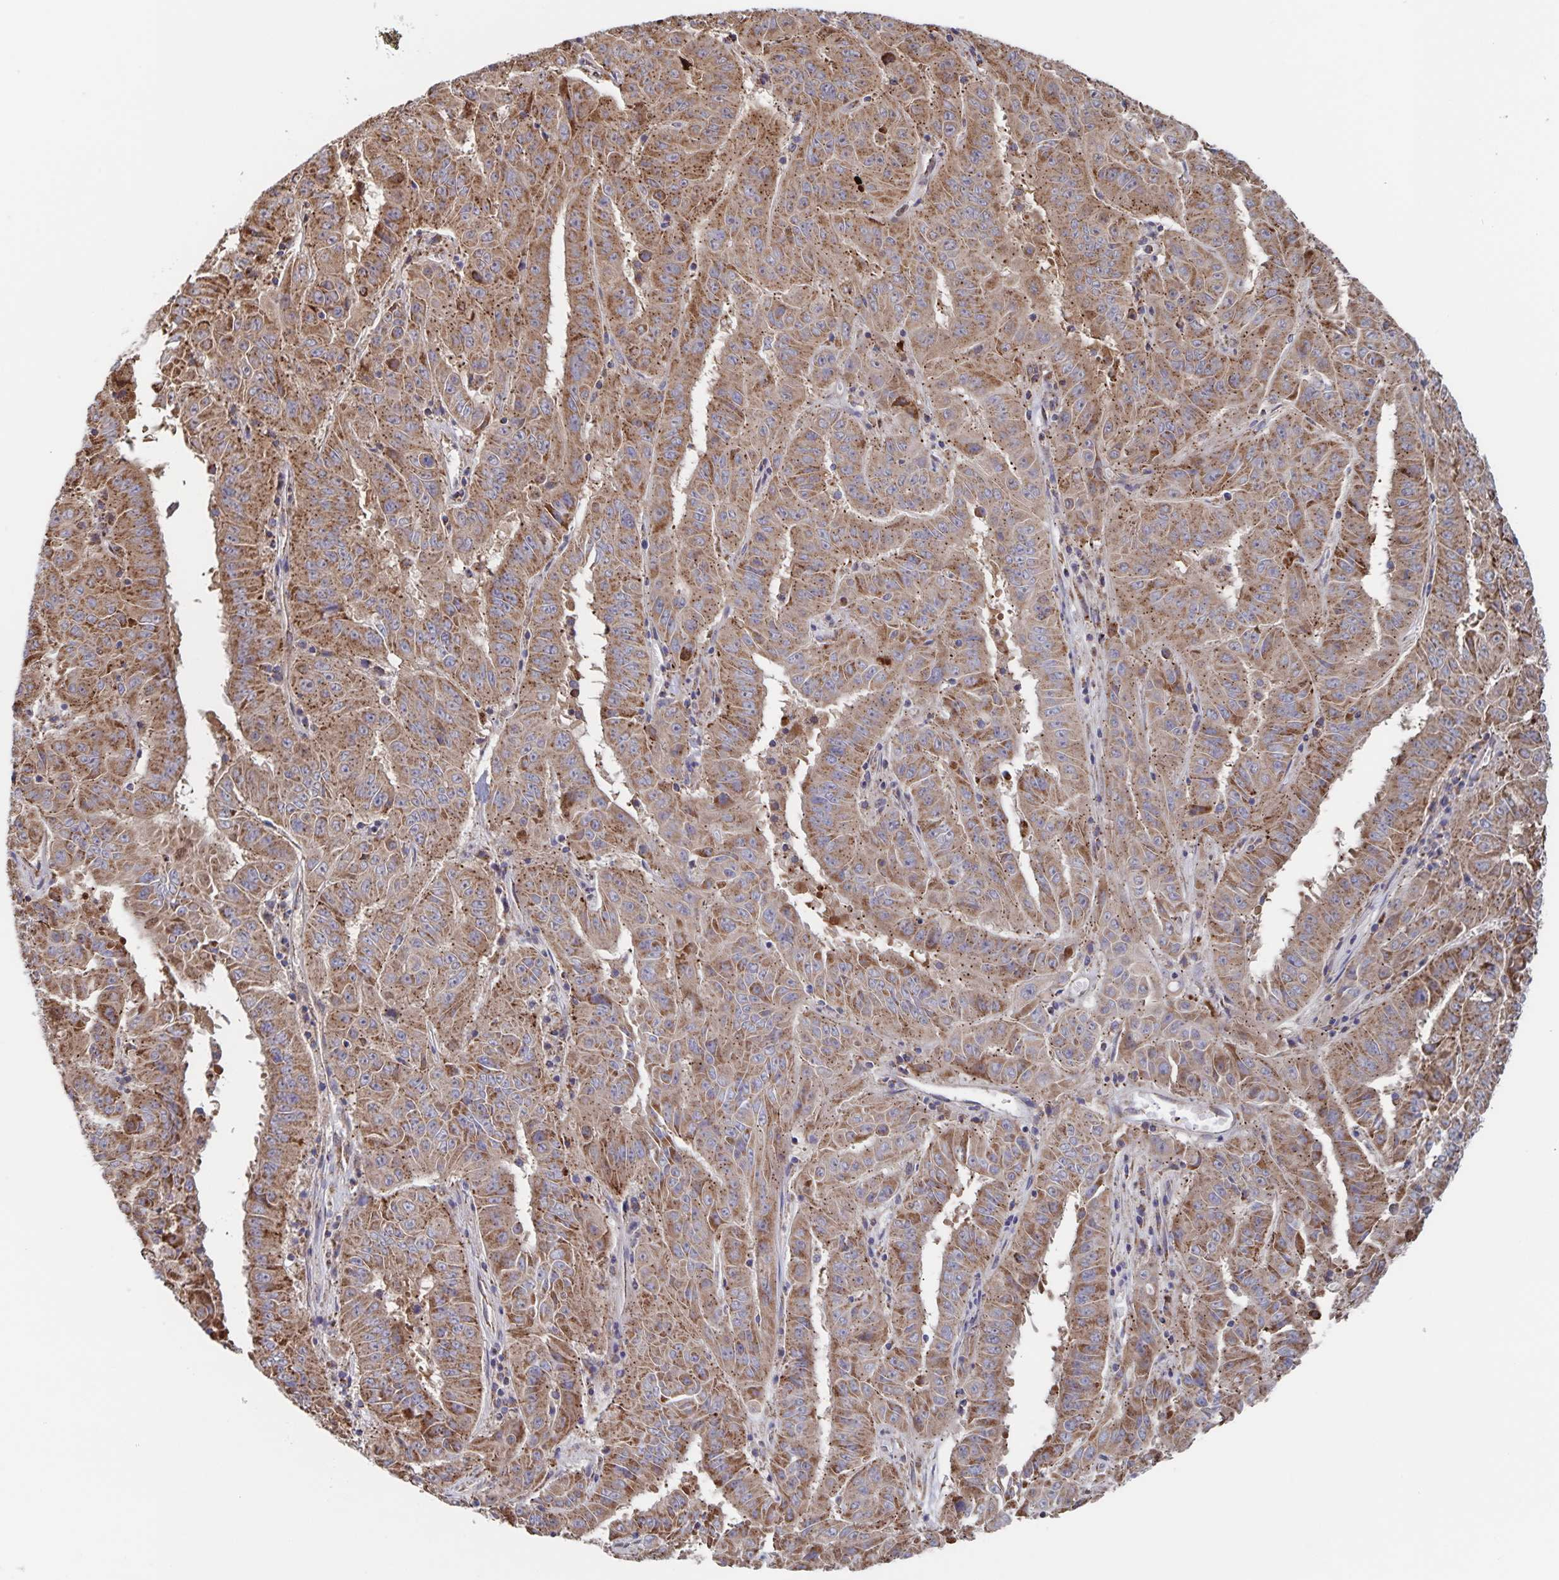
{"staining": {"intensity": "moderate", "quantity": ">75%", "location": "cytoplasmic/membranous"}, "tissue": "pancreatic cancer", "cell_type": "Tumor cells", "image_type": "cancer", "snomed": [{"axis": "morphology", "description": "Adenocarcinoma, NOS"}, {"axis": "topography", "description": "Pancreas"}], "caption": "A histopathology image of adenocarcinoma (pancreatic) stained for a protein exhibits moderate cytoplasmic/membranous brown staining in tumor cells. Using DAB (3,3'-diaminobenzidine) (brown) and hematoxylin (blue) stains, captured at high magnification using brightfield microscopy.", "gene": "ACACA", "patient": {"sex": "male", "age": 63}}